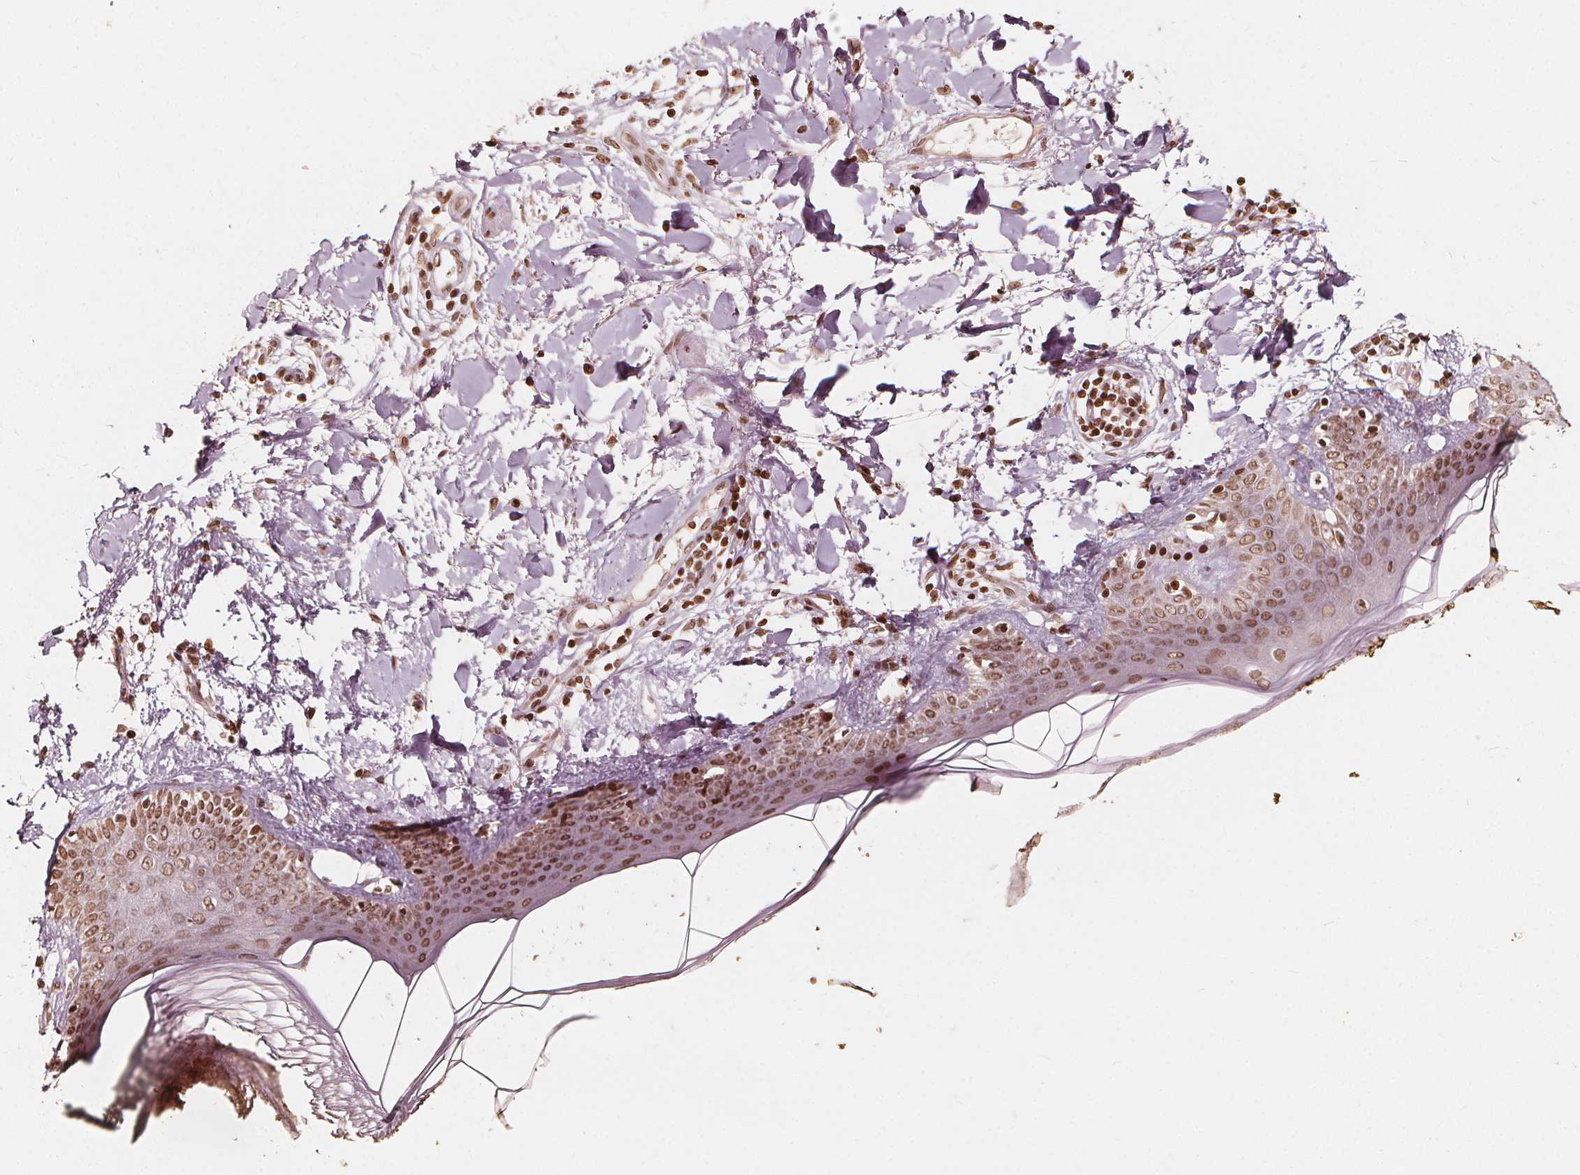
{"staining": {"intensity": "moderate", "quantity": ">75%", "location": "nuclear"}, "tissue": "skin", "cell_type": "Fibroblasts", "image_type": "normal", "snomed": [{"axis": "morphology", "description": "Normal tissue, NOS"}, {"axis": "topography", "description": "Skin"}], "caption": "Normal skin reveals moderate nuclear expression in about >75% of fibroblasts, visualized by immunohistochemistry.", "gene": "H3C14", "patient": {"sex": "female", "age": 34}}